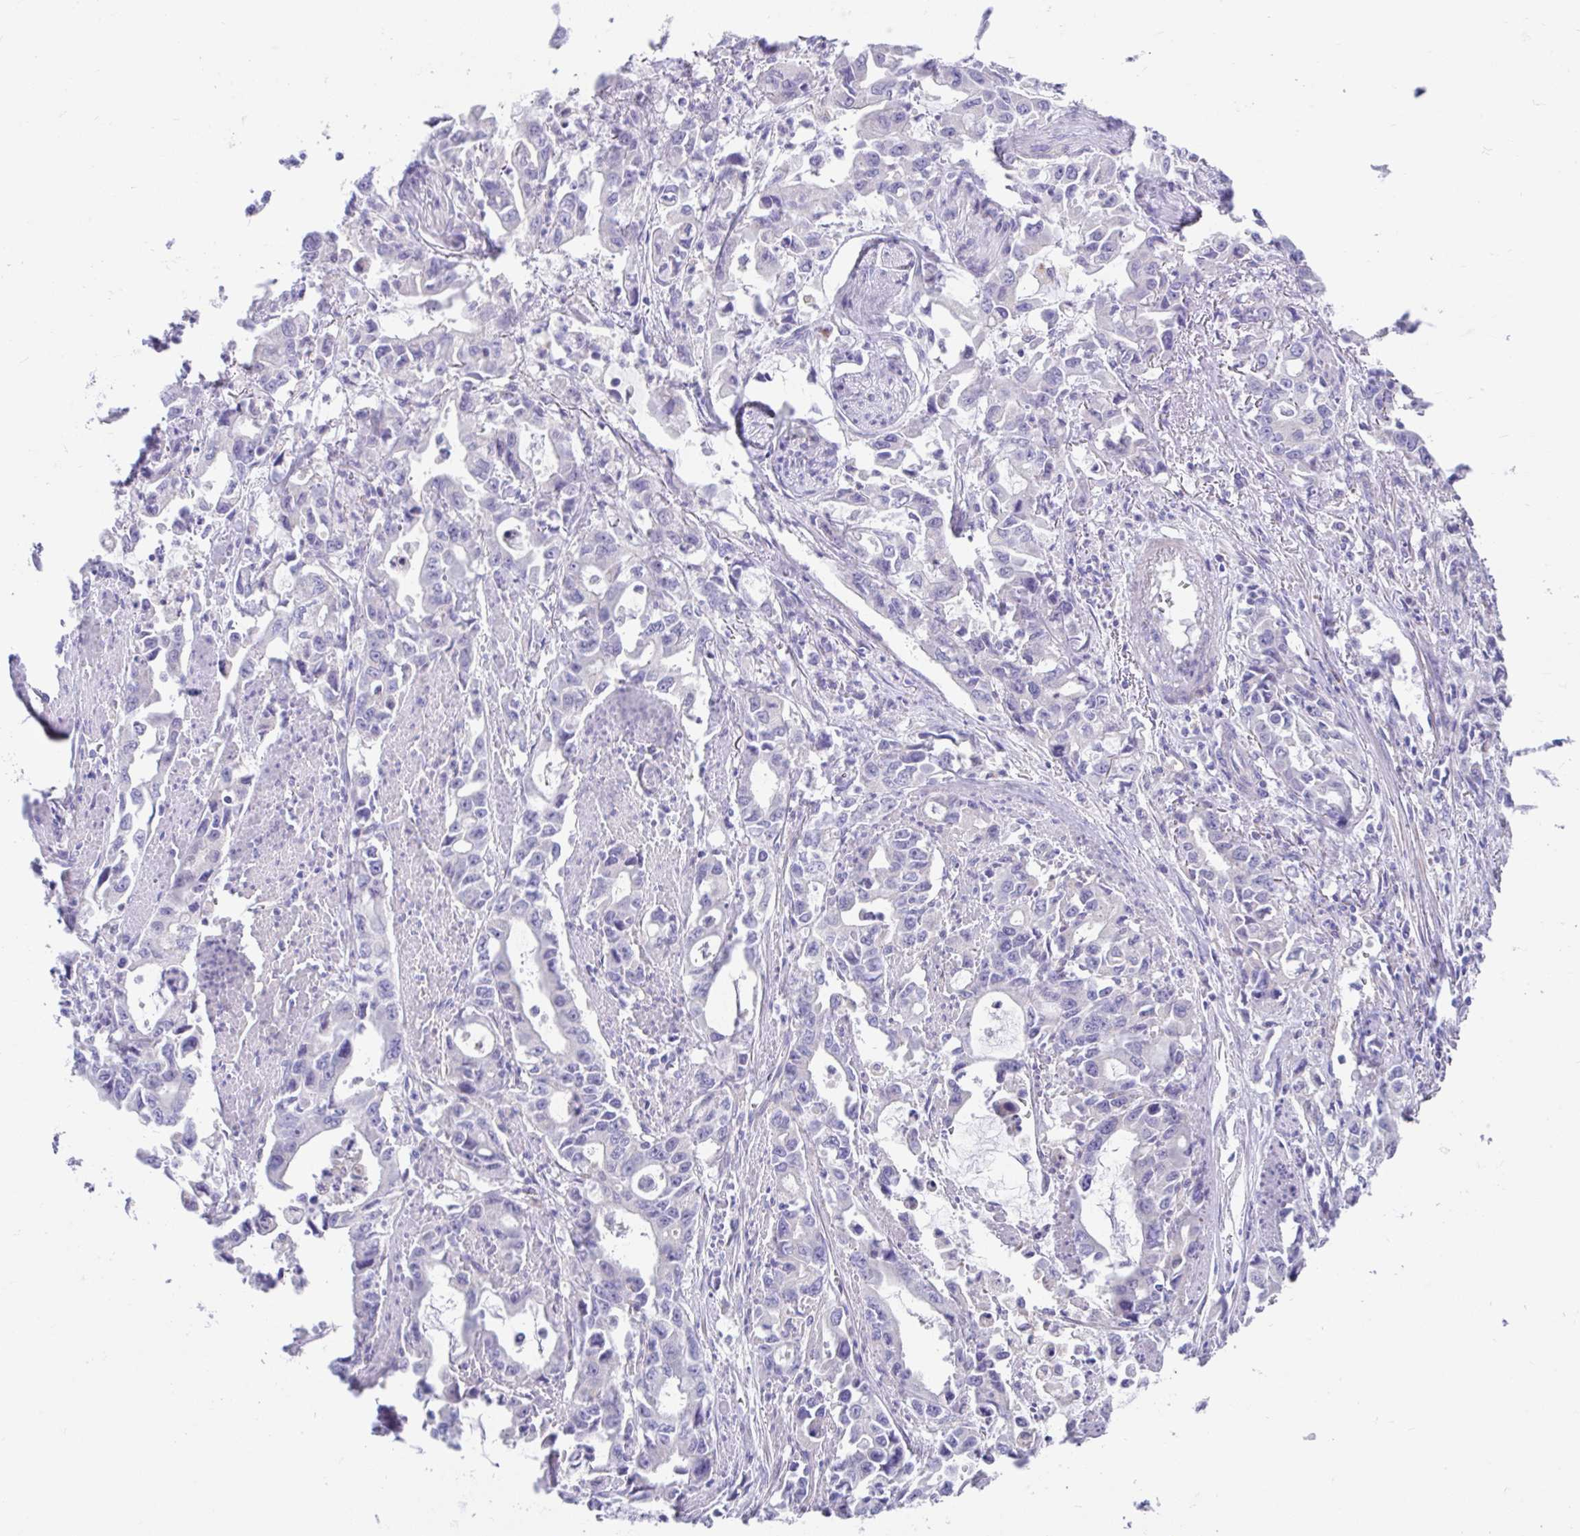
{"staining": {"intensity": "negative", "quantity": "none", "location": "none"}, "tissue": "stomach cancer", "cell_type": "Tumor cells", "image_type": "cancer", "snomed": [{"axis": "morphology", "description": "Adenocarcinoma, NOS"}, {"axis": "topography", "description": "Stomach, upper"}], "caption": "A high-resolution micrograph shows IHC staining of stomach adenocarcinoma, which shows no significant staining in tumor cells. The staining is performed using DAB brown chromogen with nuclei counter-stained in using hematoxylin.", "gene": "CCSAP", "patient": {"sex": "male", "age": 85}}